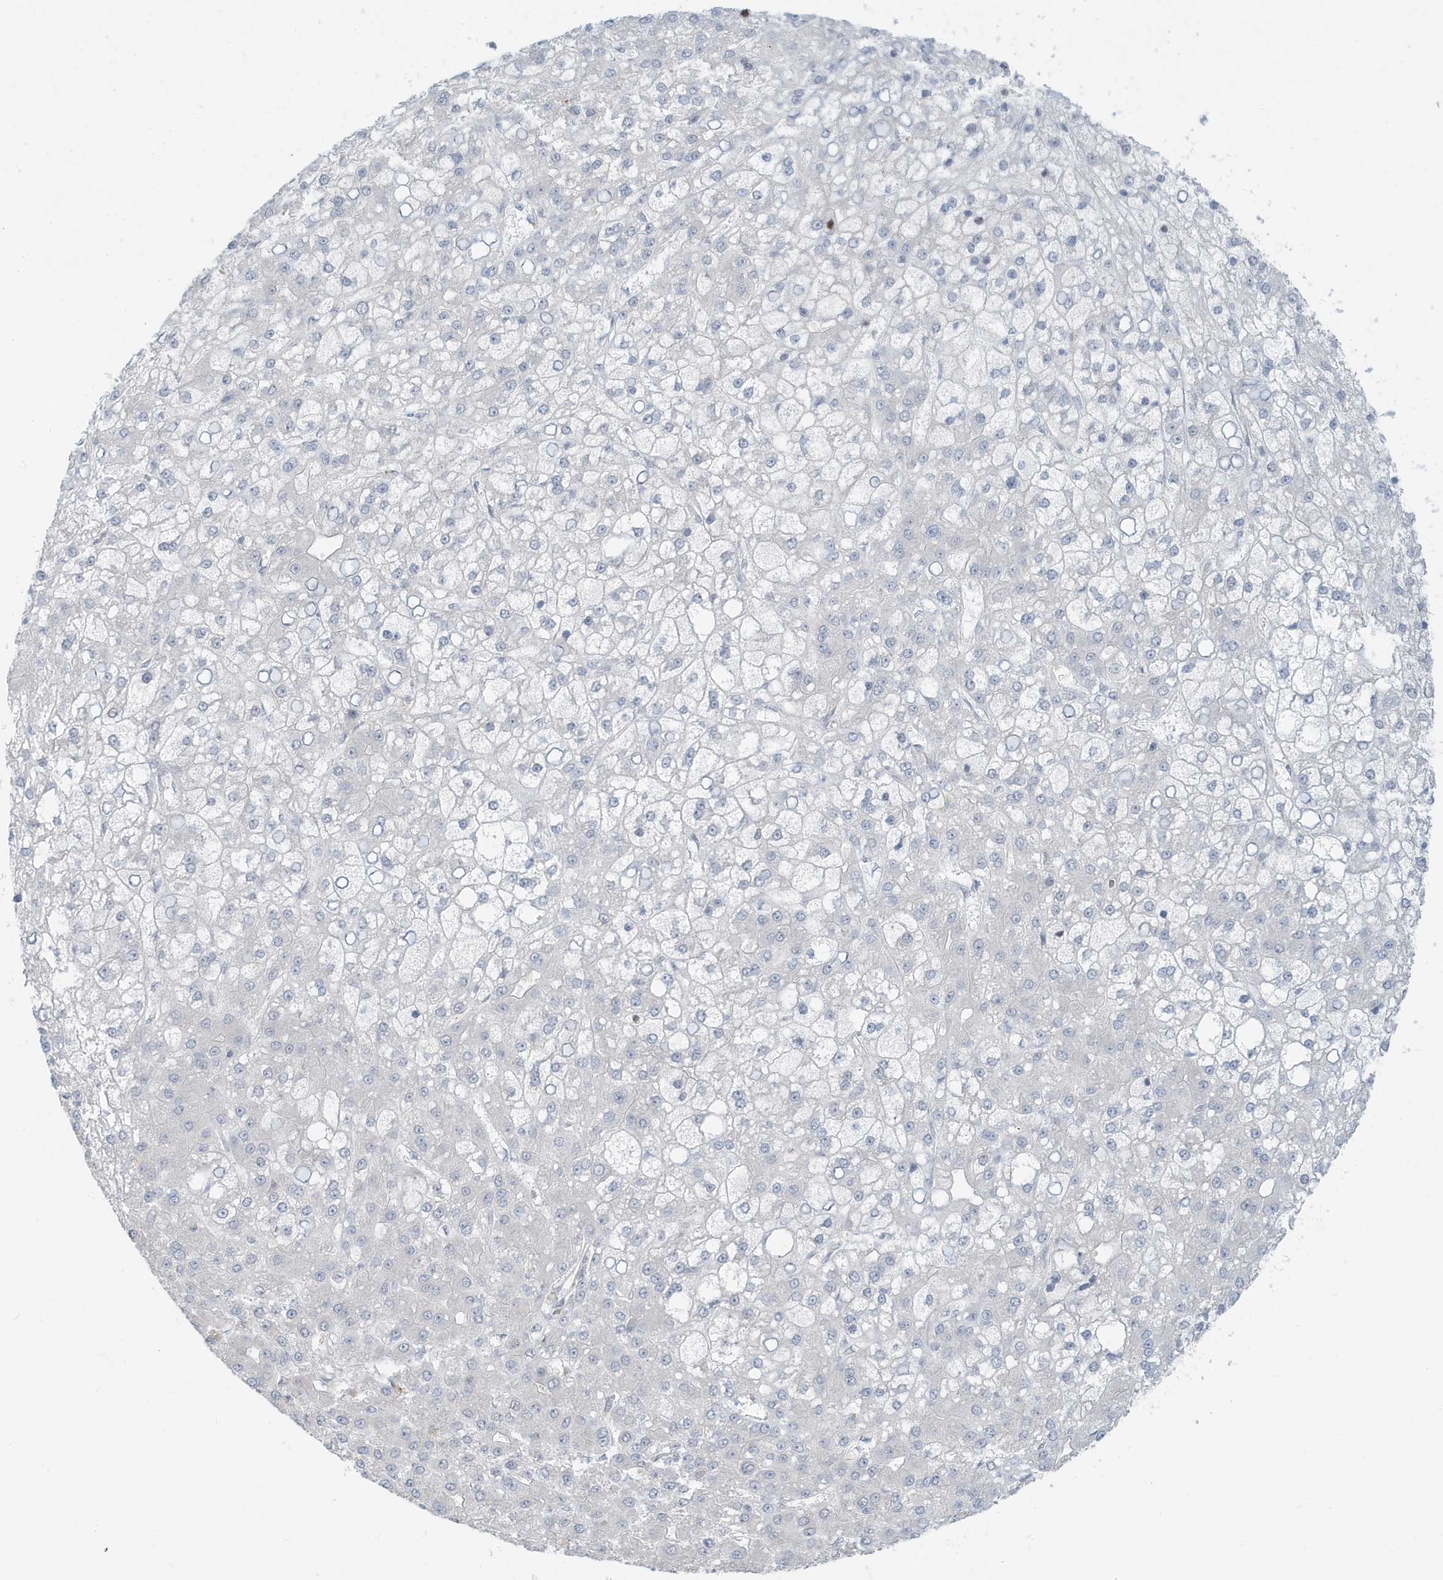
{"staining": {"intensity": "negative", "quantity": "none", "location": "none"}, "tissue": "liver cancer", "cell_type": "Tumor cells", "image_type": "cancer", "snomed": [{"axis": "morphology", "description": "Carcinoma, Hepatocellular, NOS"}, {"axis": "topography", "description": "Liver"}], "caption": "High magnification brightfield microscopy of liver cancer (hepatocellular carcinoma) stained with DAB (3,3'-diaminobenzidine) (brown) and counterstained with hematoxylin (blue): tumor cells show no significant positivity.", "gene": "OGA", "patient": {"sex": "male", "age": 67}}